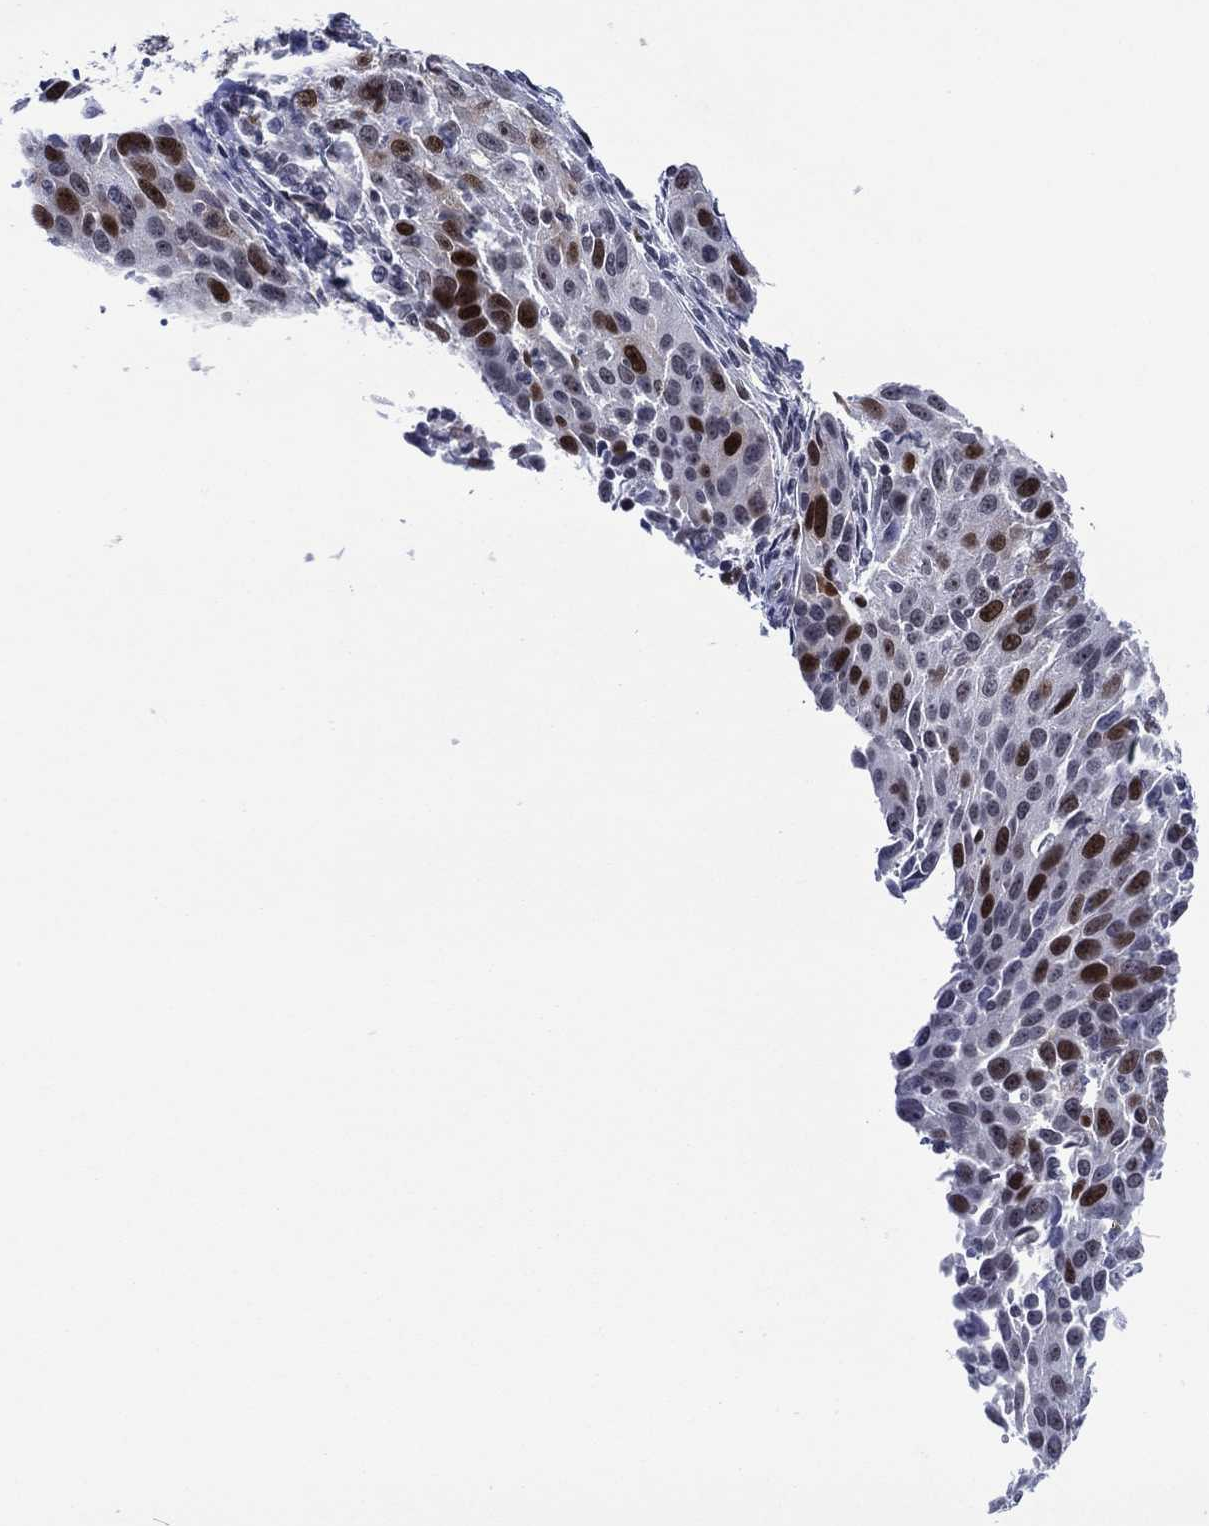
{"staining": {"intensity": "strong", "quantity": "<25%", "location": "nuclear"}, "tissue": "cervical cancer", "cell_type": "Tumor cells", "image_type": "cancer", "snomed": [{"axis": "morphology", "description": "Squamous cell carcinoma, NOS"}, {"axis": "topography", "description": "Cervix"}], "caption": "This micrograph demonstrates immunohistochemistry staining of human cervical cancer (squamous cell carcinoma), with medium strong nuclear expression in about <25% of tumor cells.", "gene": "GATA6", "patient": {"sex": "female", "age": 26}}